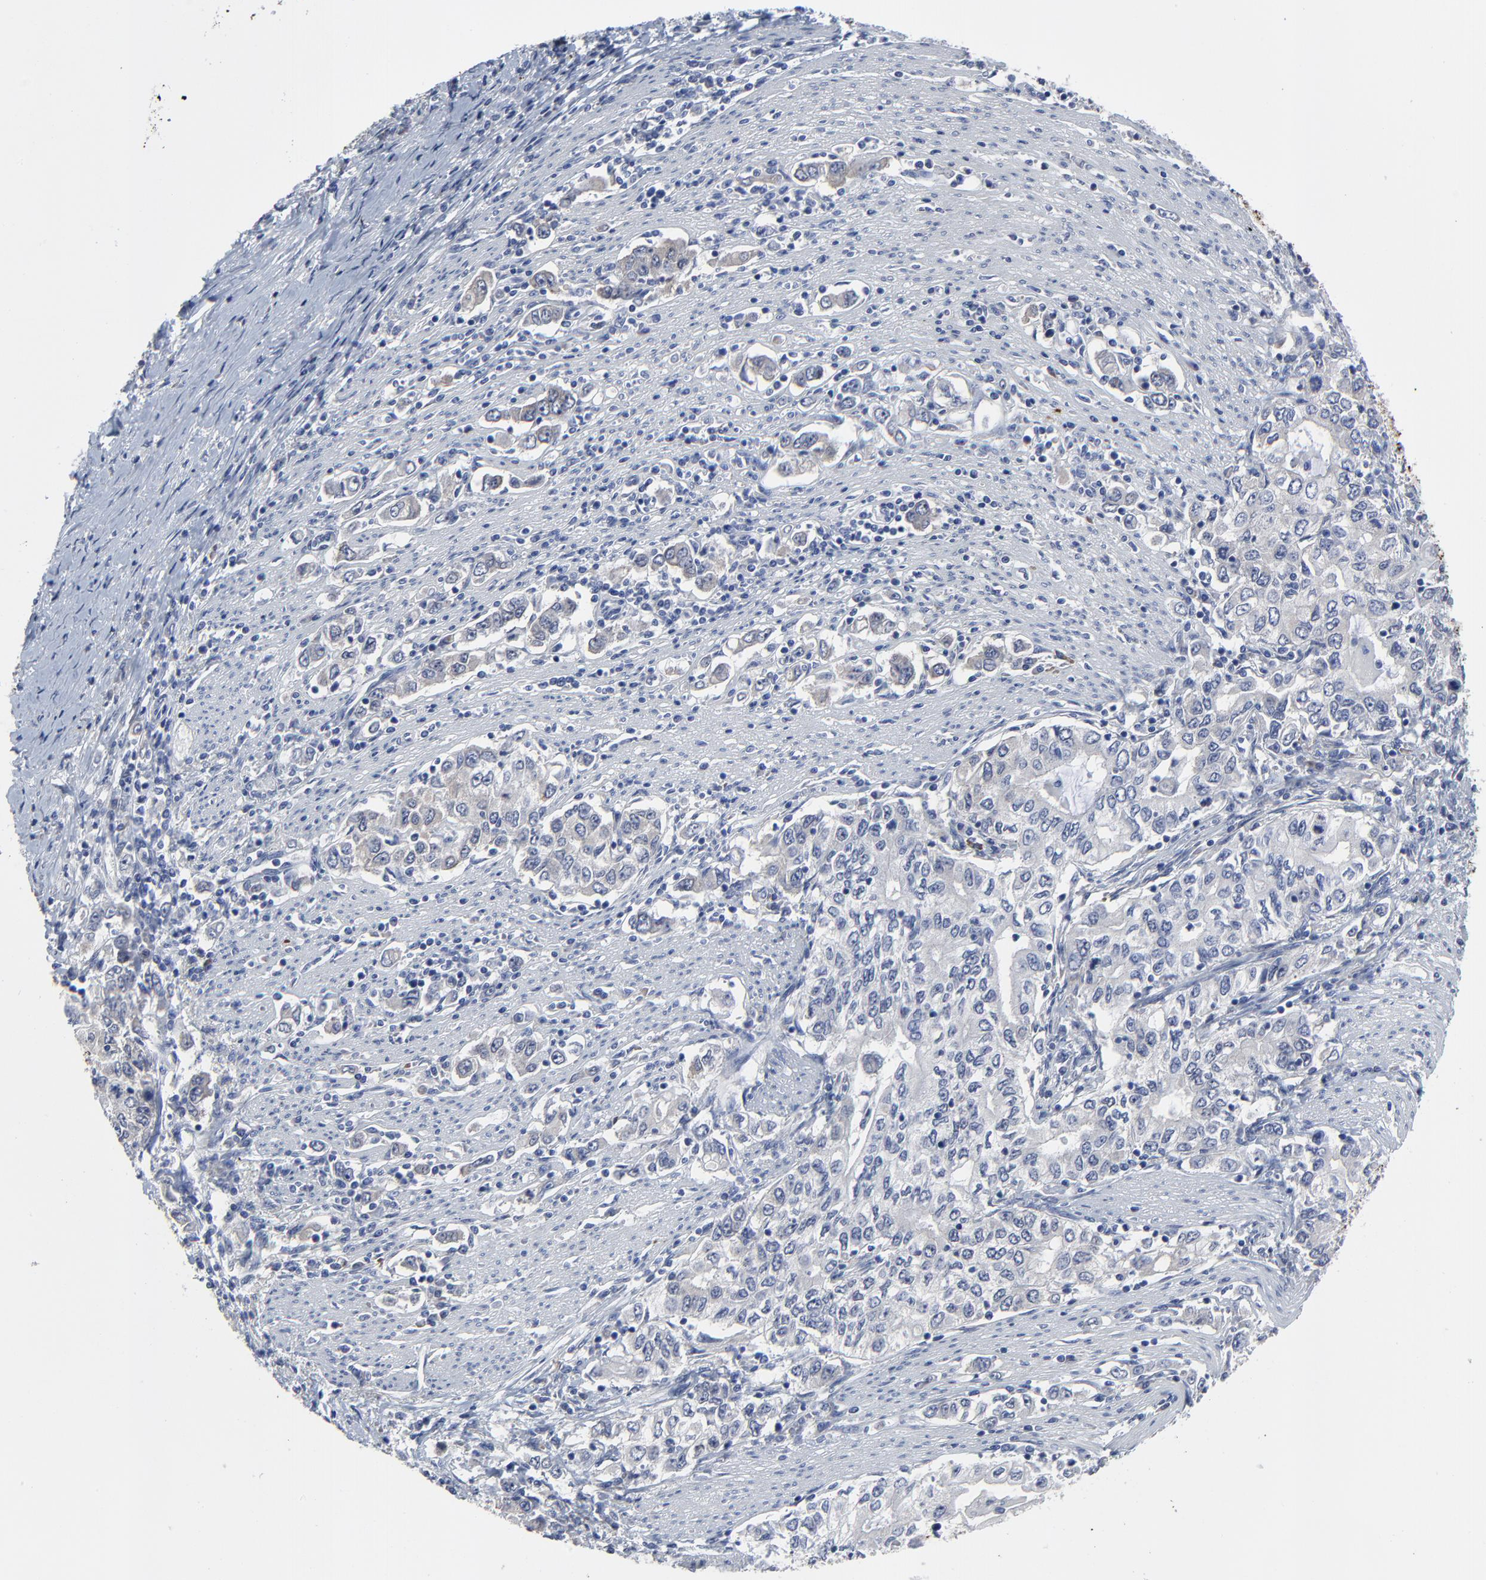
{"staining": {"intensity": "negative", "quantity": "none", "location": "none"}, "tissue": "stomach cancer", "cell_type": "Tumor cells", "image_type": "cancer", "snomed": [{"axis": "morphology", "description": "Adenocarcinoma, NOS"}, {"axis": "topography", "description": "Stomach, lower"}], "caption": "Protein analysis of stomach cancer (adenocarcinoma) shows no significant positivity in tumor cells.", "gene": "NLGN3", "patient": {"sex": "female", "age": 72}}